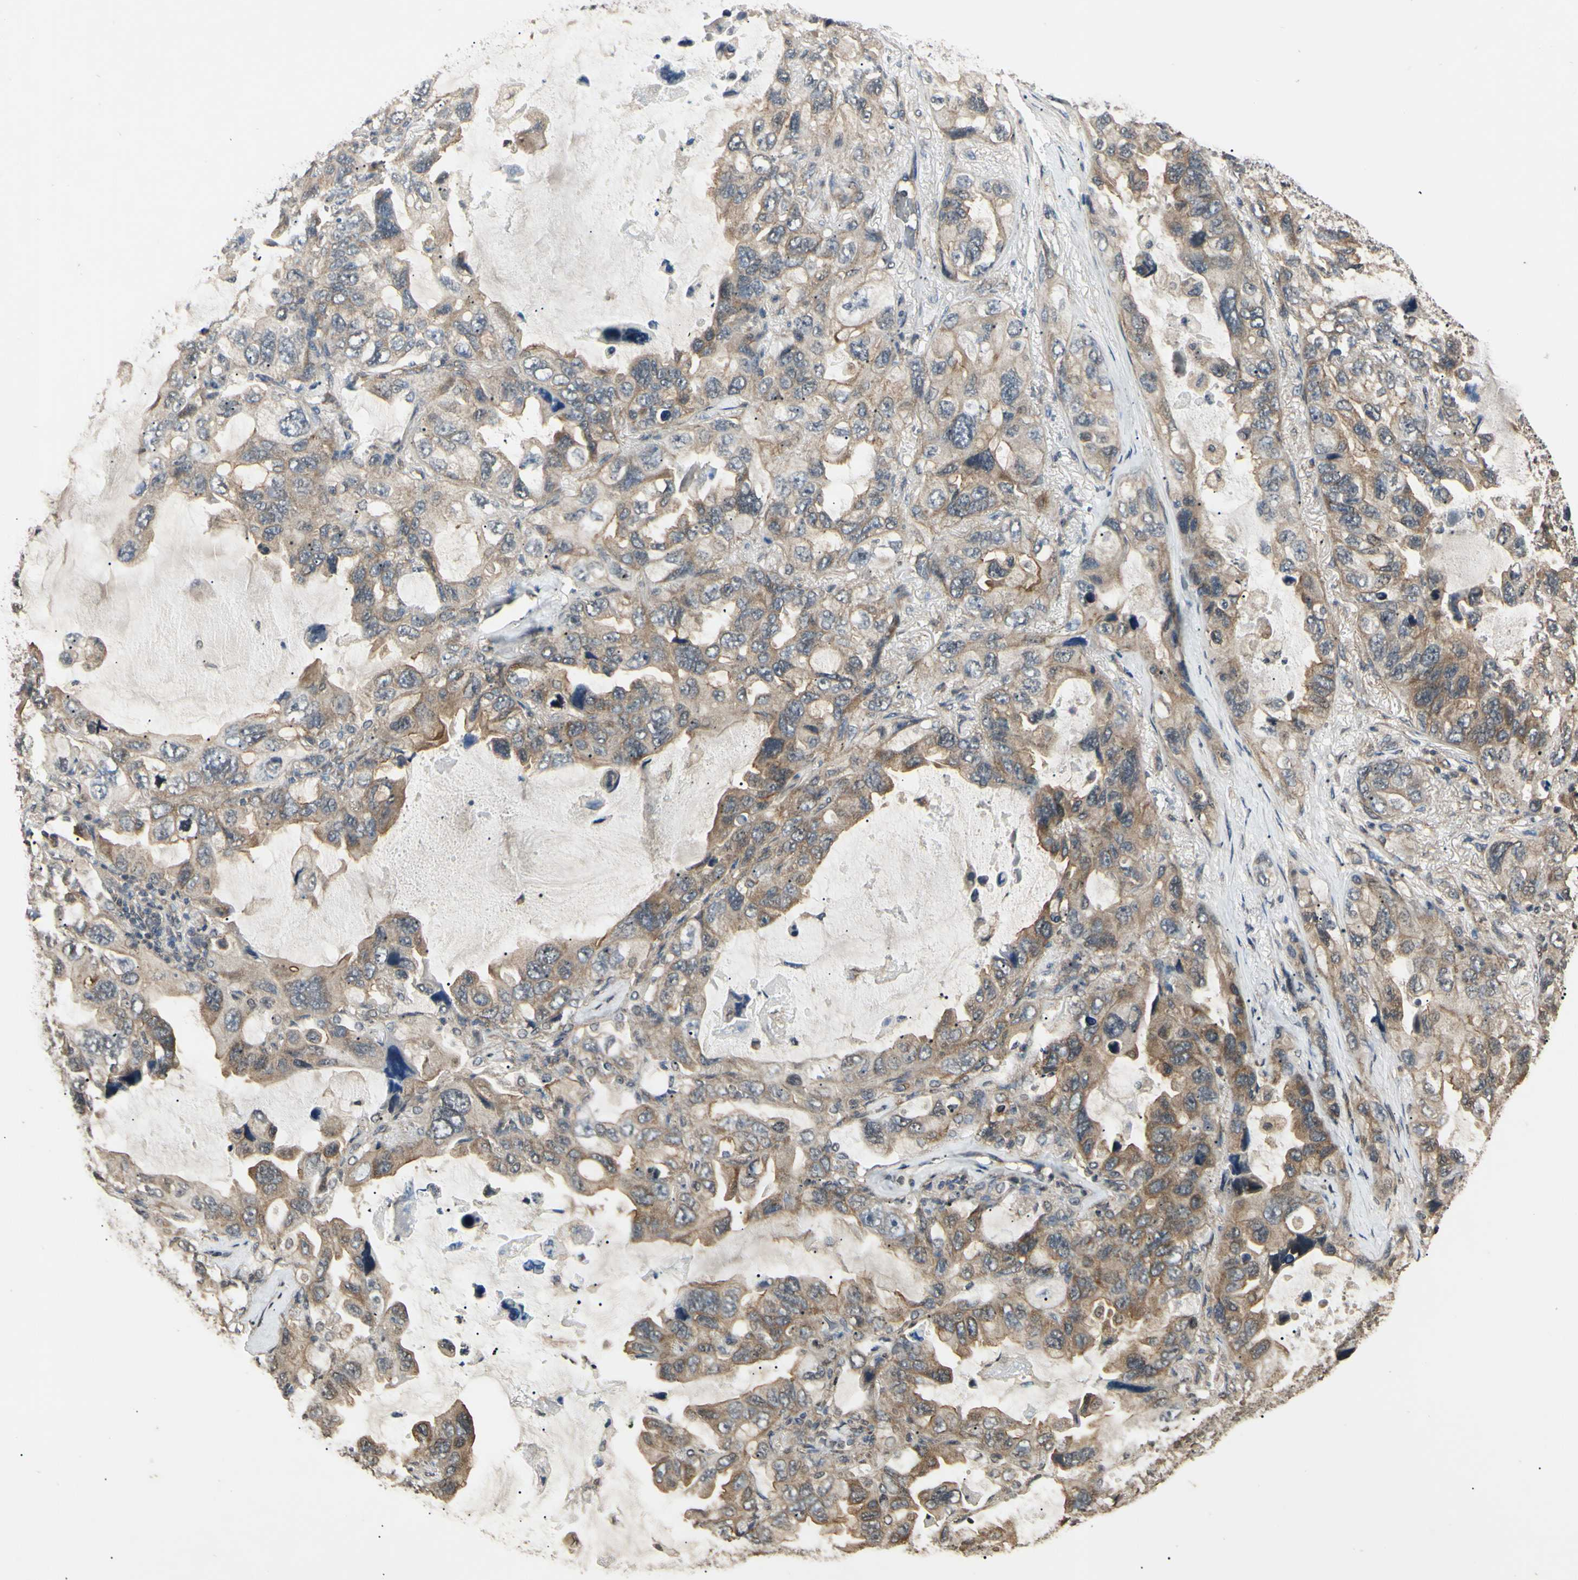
{"staining": {"intensity": "moderate", "quantity": "25%-75%", "location": "cytoplasmic/membranous"}, "tissue": "lung cancer", "cell_type": "Tumor cells", "image_type": "cancer", "snomed": [{"axis": "morphology", "description": "Squamous cell carcinoma, NOS"}, {"axis": "topography", "description": "Lung"}], "caption": "Protein staining of lung cancer tissue shows moderate cytoplasmic/membranous expression in approximately 25%-75% of tumor cells. (DAB (3,3'-diaminobenzidine) IHC with brightfield microscopy, high magnification).", "gene": "EPN1", "patient": {"sex": "female", "age": 73}}